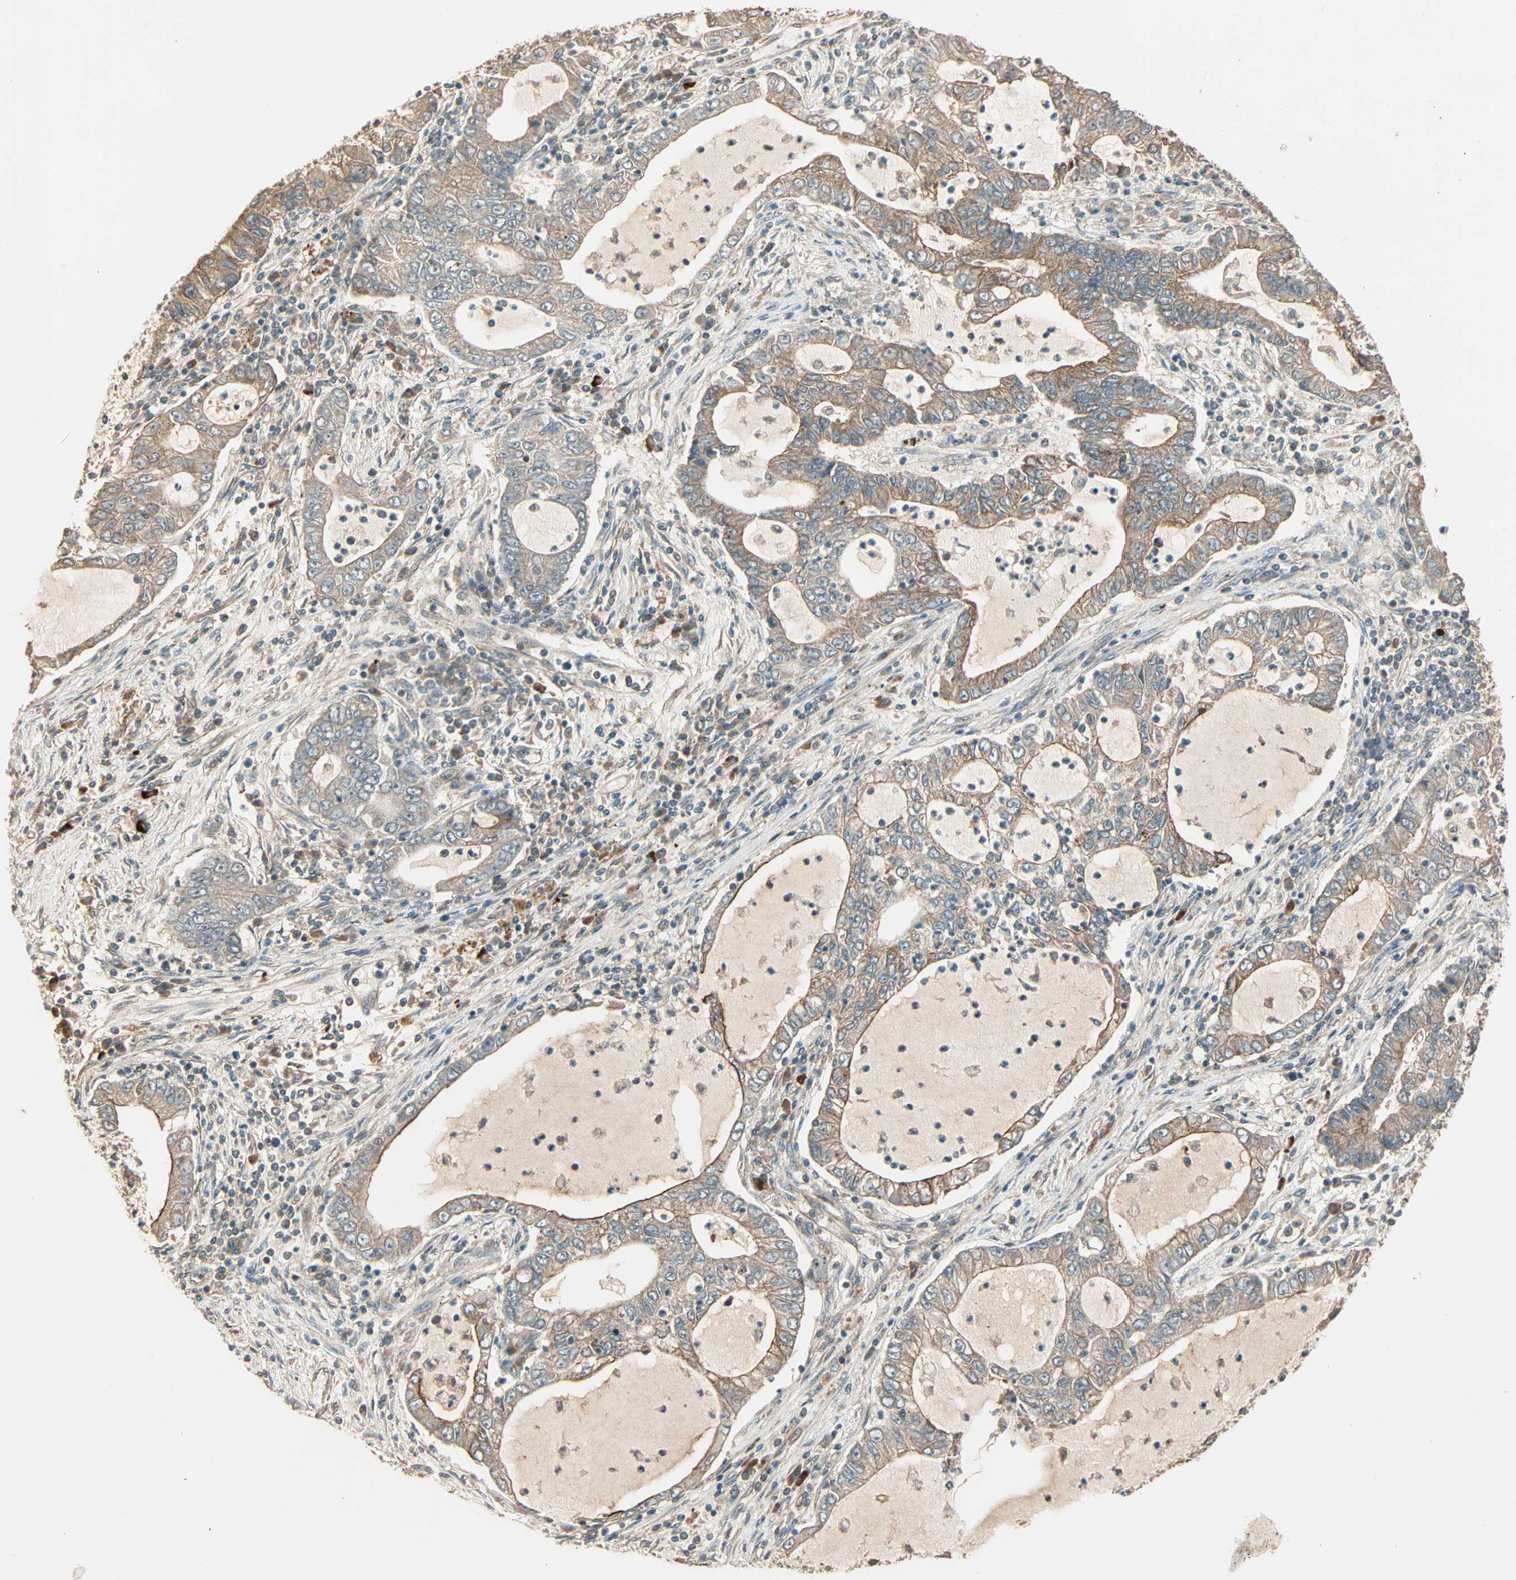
{"staining": {"intensity": "weak", "quantity": ">75%", "location": "cytoplasmic/membranous"}, "tissue": "lung cancer", "cell_type": "Tumor cells", "image_type": "cancer", "snomed": [{"axis": "morphology", "description": "Adenocarcinoma, NOS"}, {"axis": "topography", "description": "Lung"}], "caption": "Protein expression by IHC reveals weak cytoplasmic/membranous expression in about >75% of tumor cells in lung cancer.", "gene": "GALK1", "patient": {"sex": "female", "age": 51}}